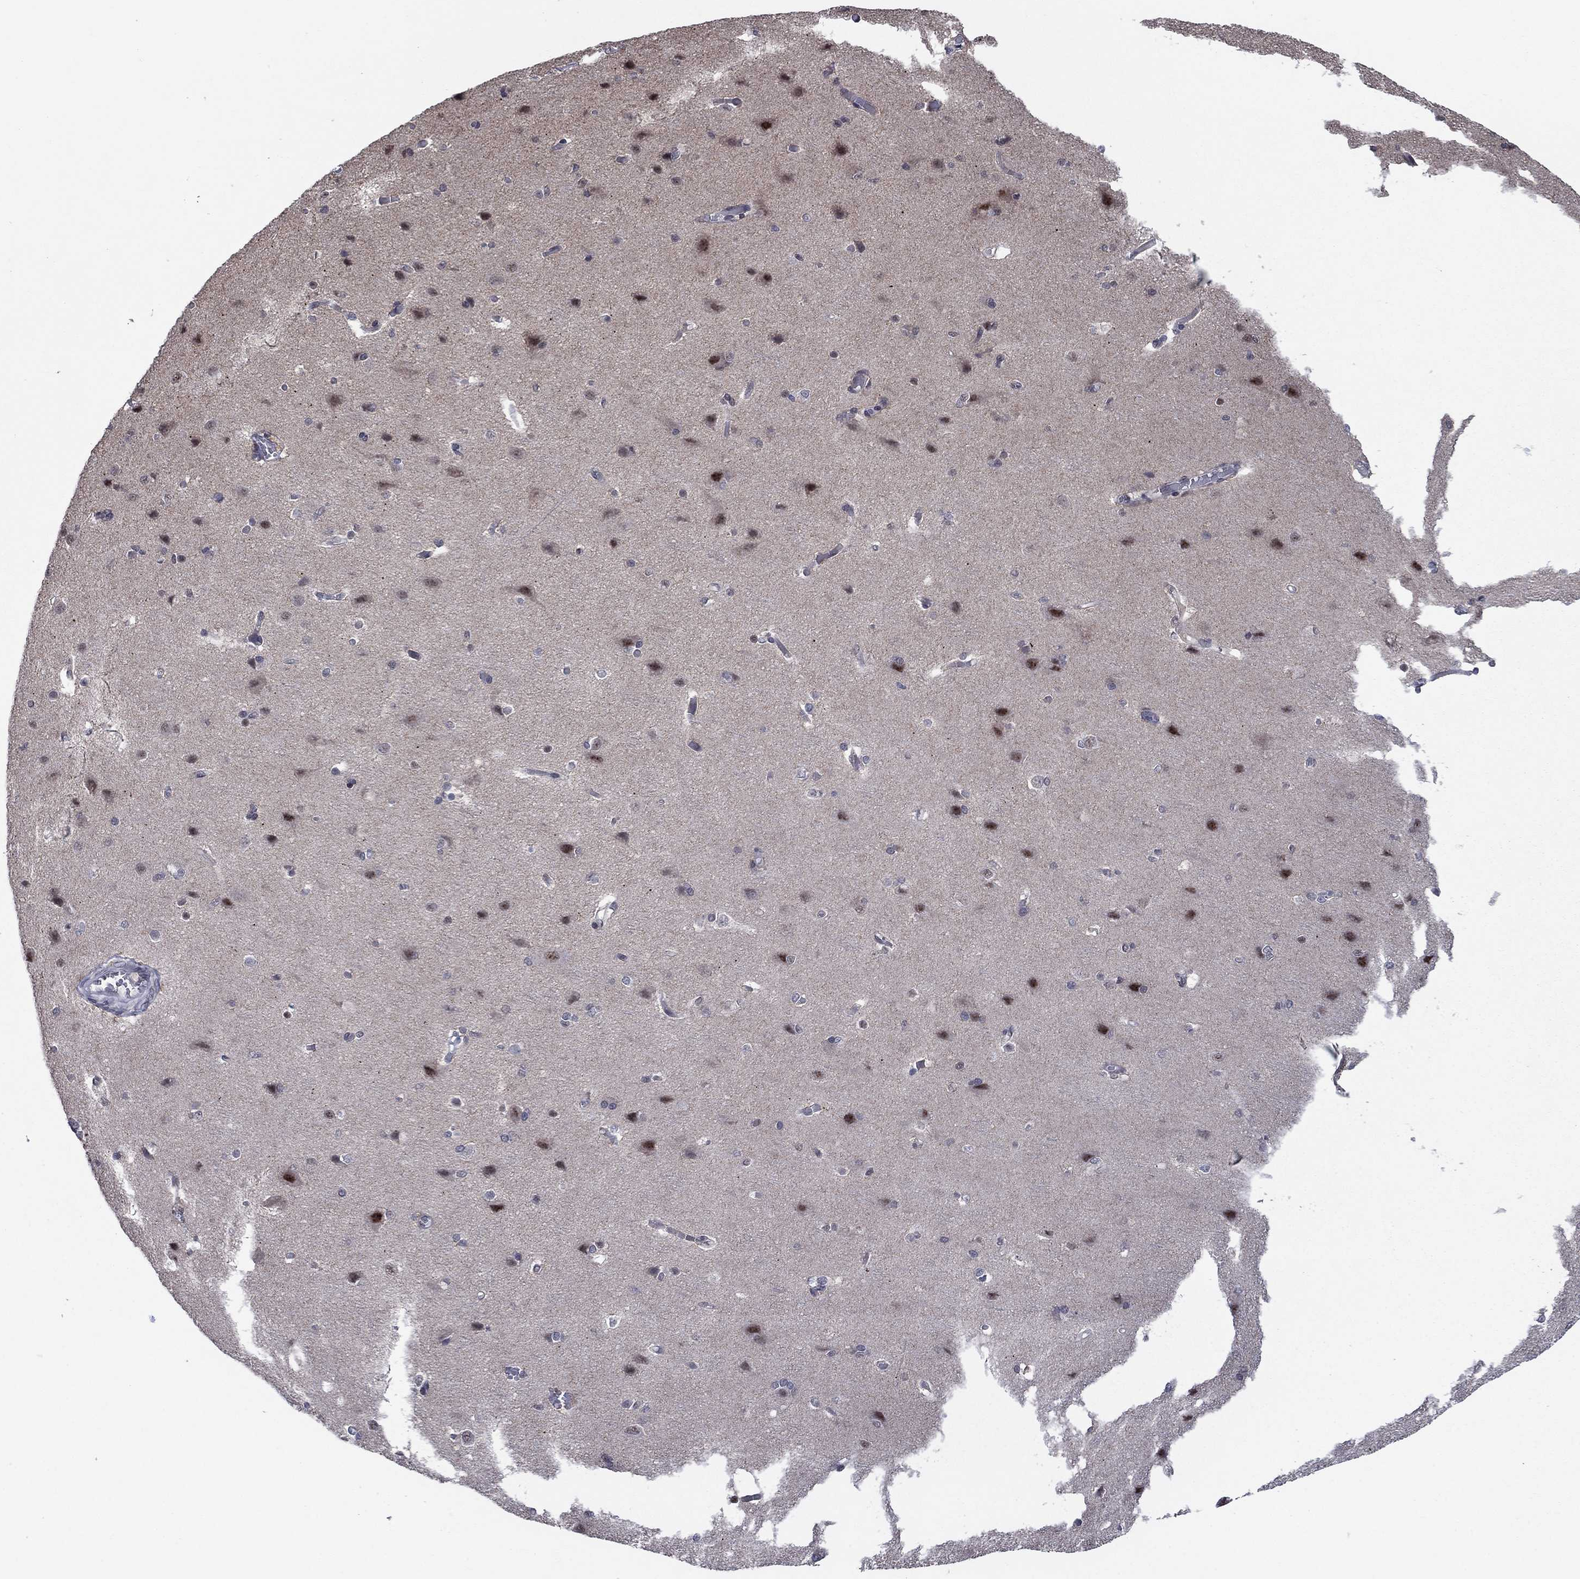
{"staining": {"intensity": "negative", "quantity": "none", "location": "none"}, "tissue": "cerebral cortex", "cell_type": "Endothelial cells", "image_type": "normal", "snomed": [{"axis": "morphology", "description": "Normal tissue, NOS"}, {"axis": "topography", "description": "Cerebral cortex"}], "caption": "An immunohistochemistry (IHC) photomicrograph of normal cerebral cortex is shown. There is no staining in endothelial cells of cerebral cortex. (Stains: DAB IHC with hematoxylin counter stain, Microscopy: brightfield microscopy at high magnification).", "gene": "CDCA5", "patient": {"sex": "male", "age": 37}}